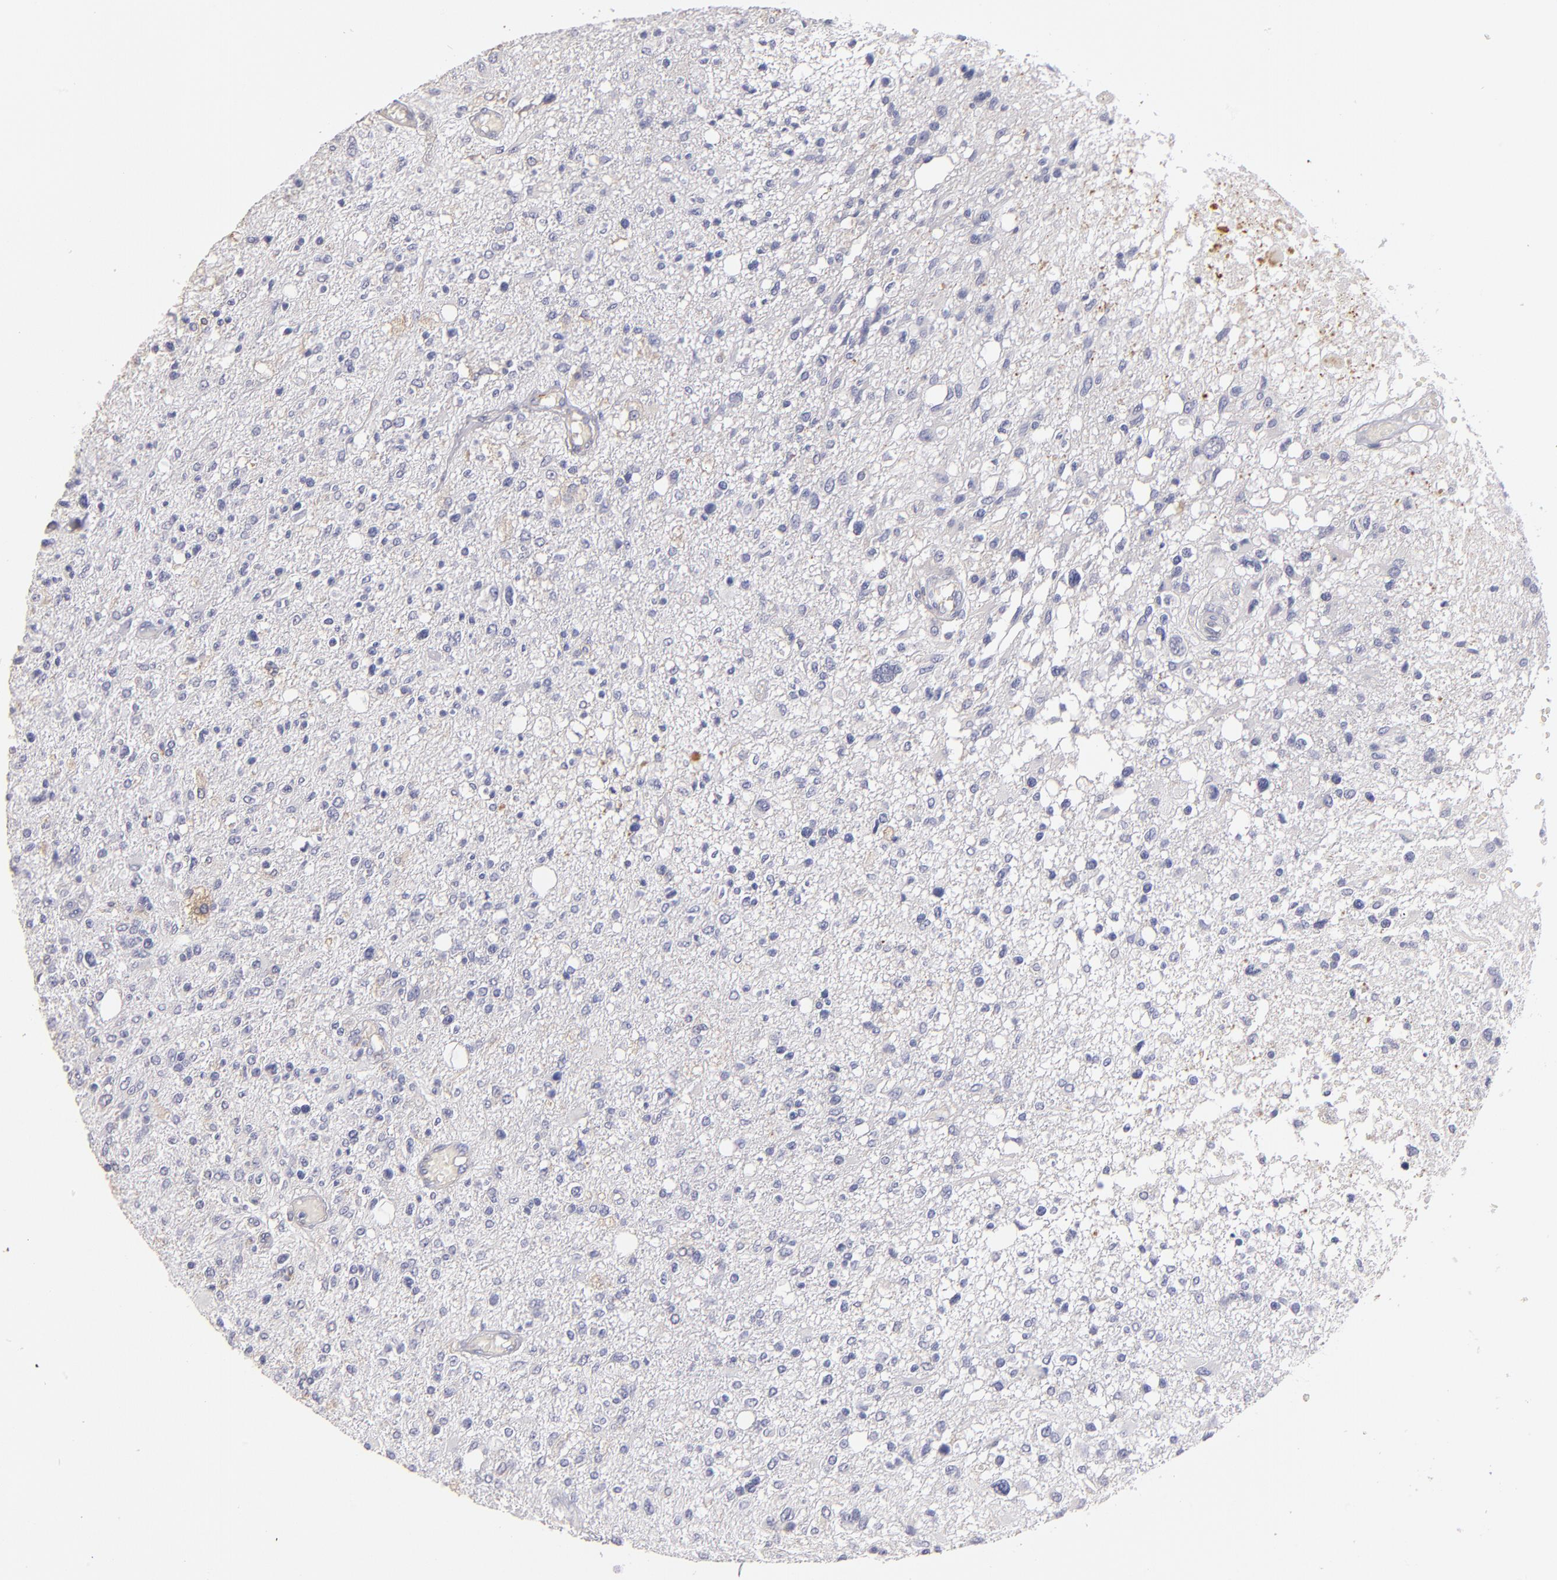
{"staining": {"intensity": "negative", "quantity": "none", "location": "none"}, "tissue": "glioma", "cell_type": "Tumor cells", "image_type": "cancer", "snomed": [{"axis": "morphology", "description": "Glioma, malignant, High grade"}, {"axis": "topography", "description": "Cerebral cortex"}], "caption": "Human malignant glioma (high-grade) stained for a protein using IHC demonstrates no positivity in tumor cells.", "gene": "PLVAP", "patient": {"sex": "male", "age": 76}}